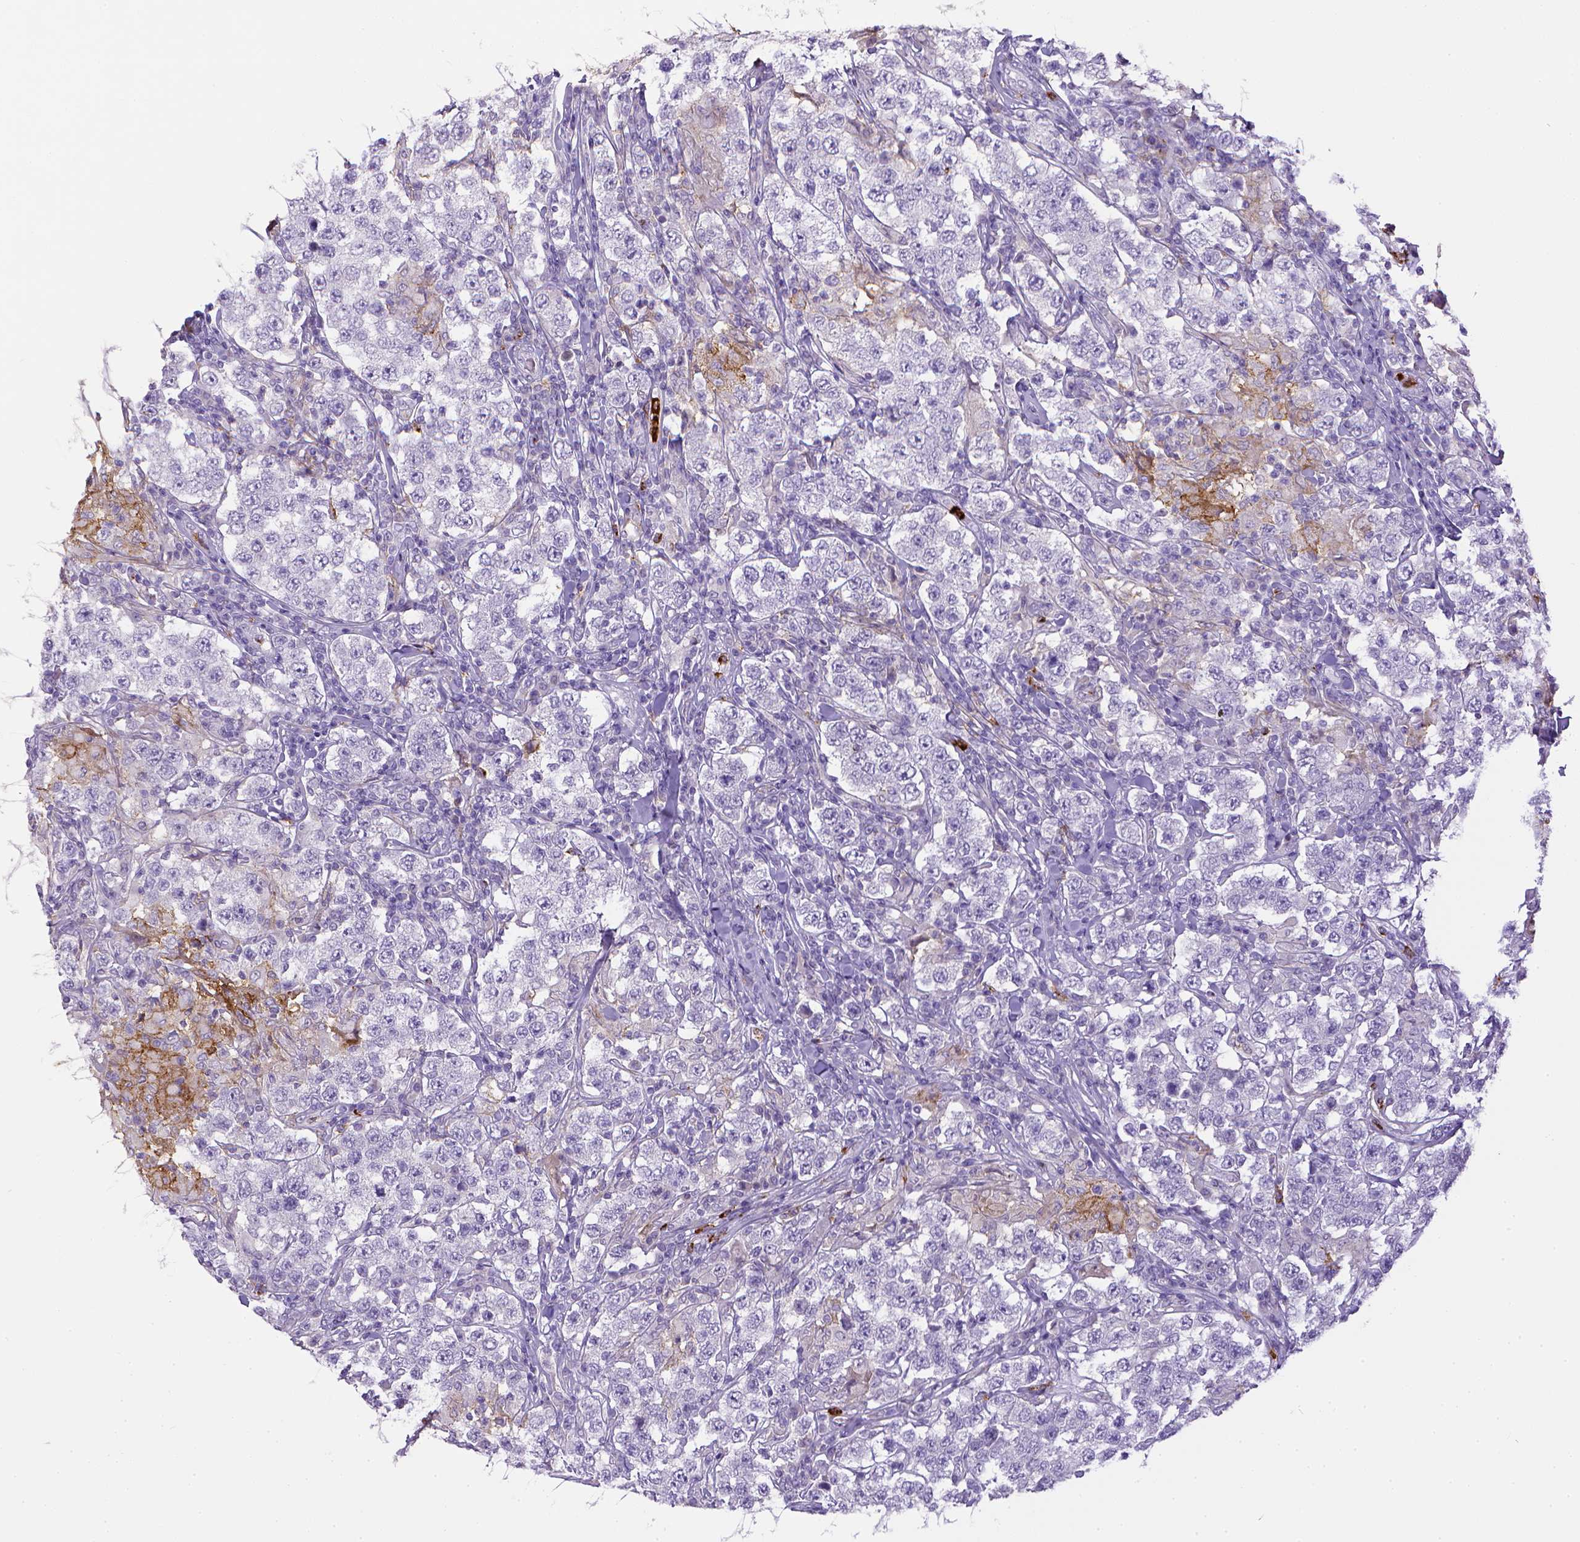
{"staining": {"intensity": "negative", "quantity": "none", "location": "none"}, "tissue": "testis cancer", "cell_type": "Tumor cells", "image_type": "cancer", "snomed": [{"axis": "morphology", "description": "Seminoma, NOS"}, {"axis": "morphology", "description": "Carcinoma, Embryonal, NOS"}, {"axis": "topography", "description": "Testis"}], "caption": "A high-resolution photomicrograph shows immunohistochemistry staining of seminoma (testis), which displays no significant expression in tumor cells. (Stains: DAB immunohistochemistry with hematoxylin counter stain, Microscopy: brightfield microscopy at high magnification).", "gene": "ITGAM", "patient": {"sex": "male", "age": 41}}